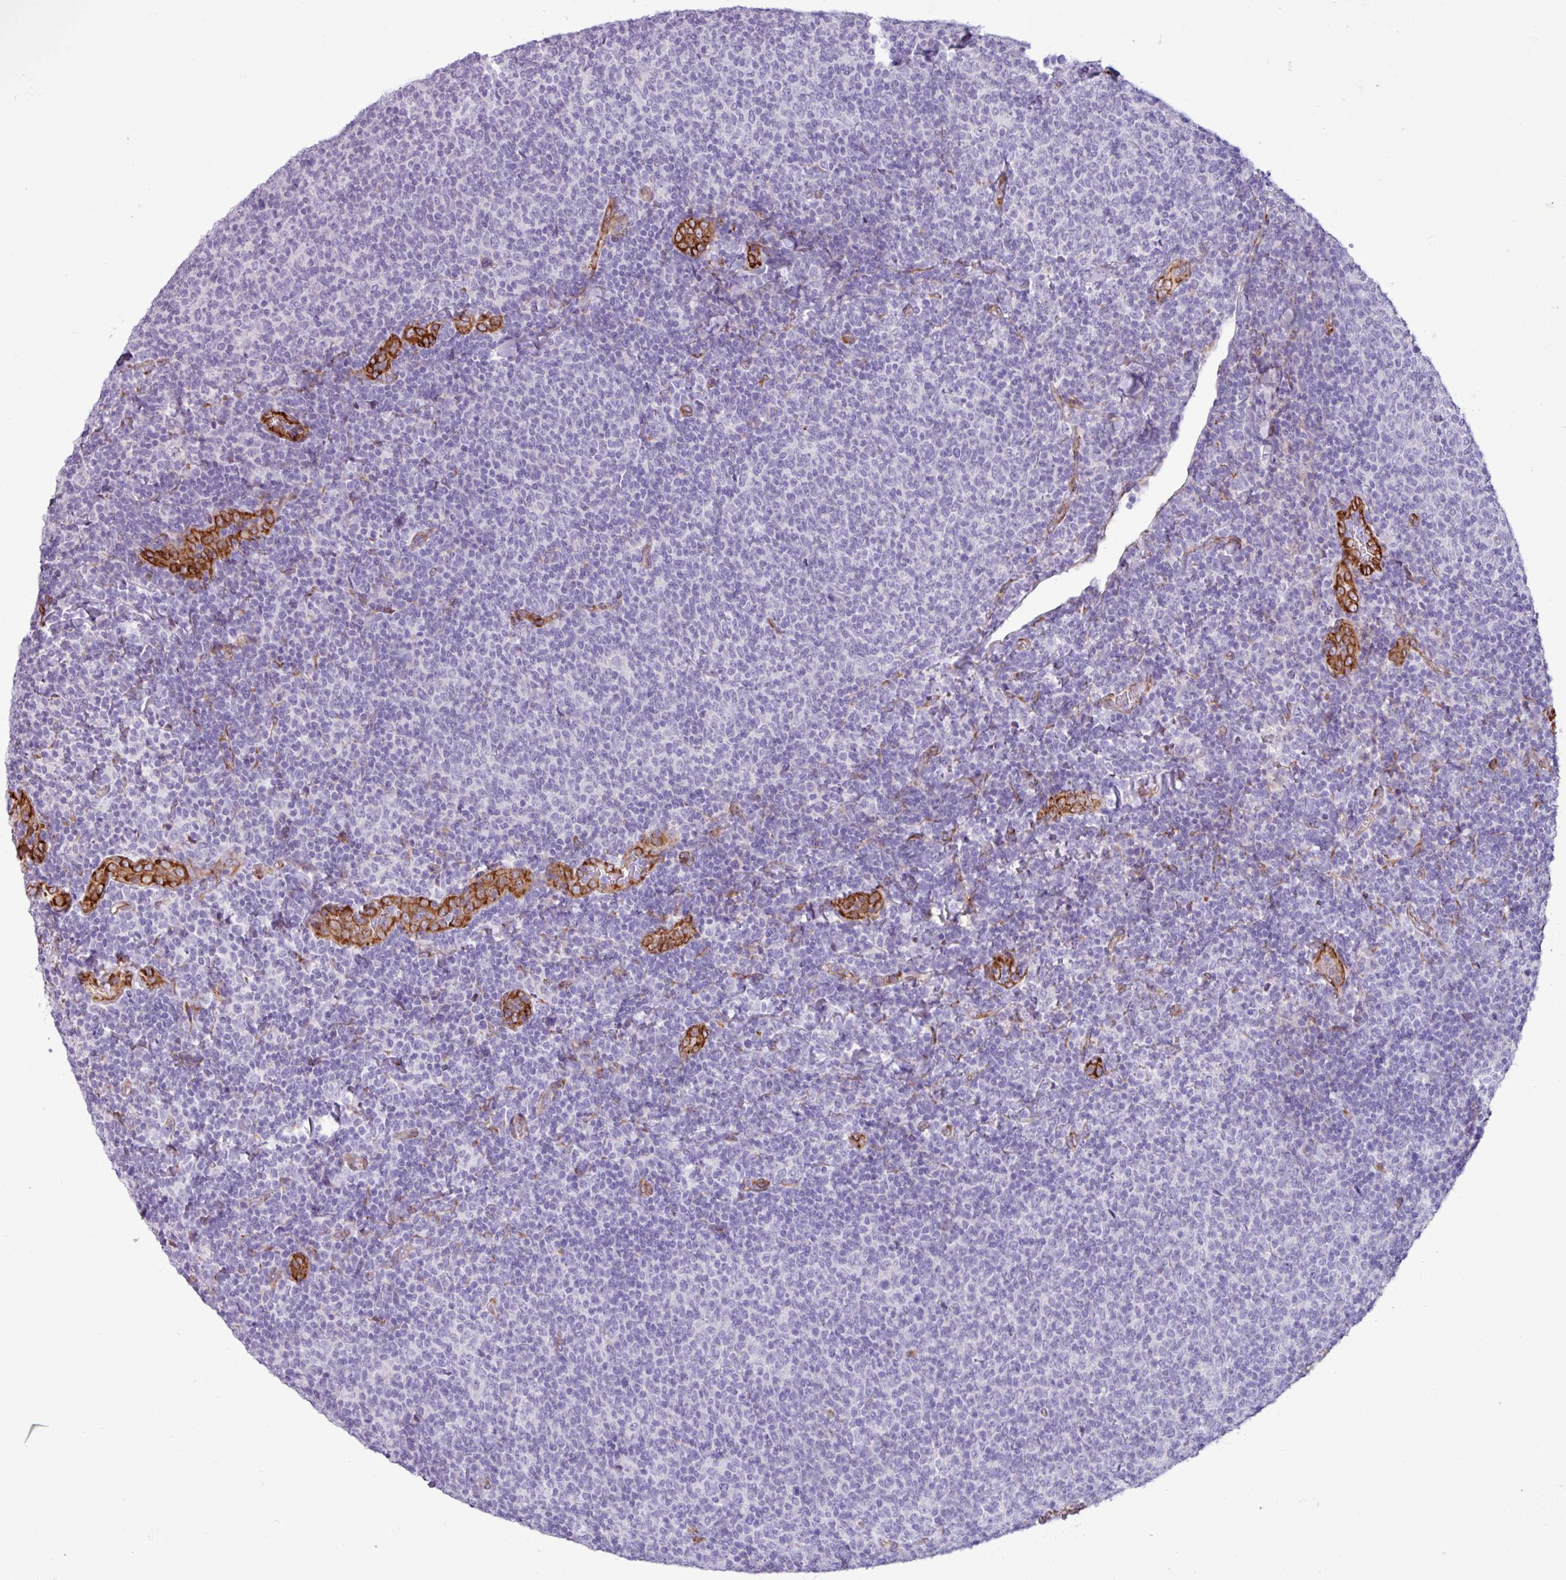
{"staining": {"intensity": "negative", "quantity": "none", "location": "none"}, "tissue": "lymphoma", "cell_type": "Tumor cells", "image_type": "cancer", "snomed": [{"axis": "morphology", "description": "Malignant lymphoma, non-Hodgkin's type, Low grade"}, {"axis": "topography", "description": "Lymph node"}], "caption": "IHC image of neoplastic tissue: low-grade malignant lymphoma, non-Hodgkin's type stained with DAB (3,3'-diaminobenzidine) exhibits no significant protein expression in tumor cells.", "gene": "PPP1R35", "patient": {"sex": "male", "age": 52}}